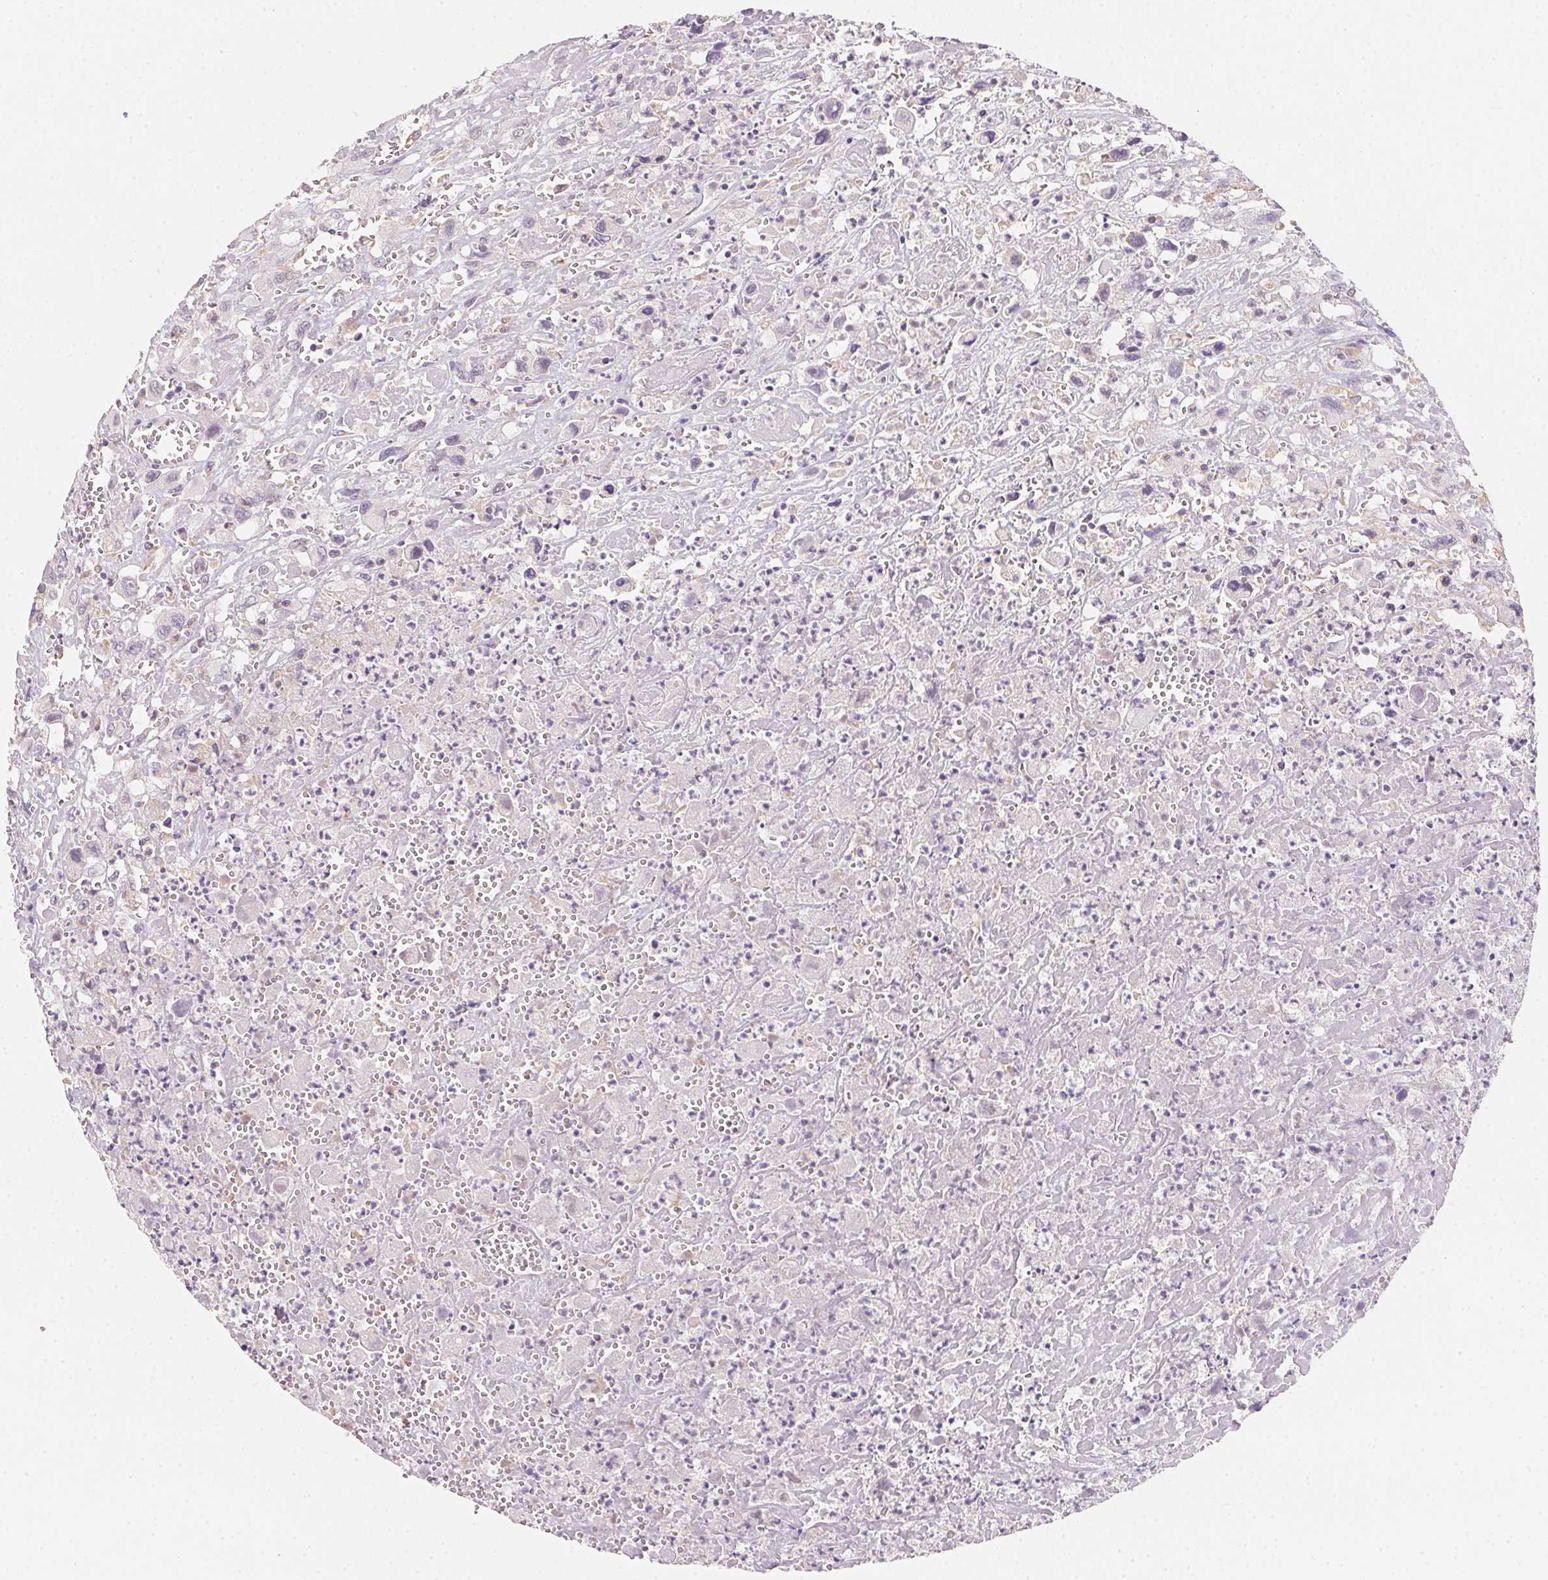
{"staining": {"intensity": "weak", "quantity": "<25%", "location": "cytoplasmic/membranous"}, "tissue": "head and neck cancer", "cell_type": "Tumor cells", "image_type": "cancer", "snomed": [{"axis": "morphology", "description": "Squamous cell carcinoma, NOS"}, {"axis": "morphology", "description": "Squamous cell carcinoma, metastatic, NOS"}, {"axis": "topography", "description": "Oral tissue"}, {"axis": "topography", "description": "Head-Neck"}], "caption": "Human head and neck cancer stained for a protein using immunohistochemistry (IHC) demonstrates no expression in tumor cells.", "gene": "SLC6A18", "patient": {"sex": "female", "age": 85}}